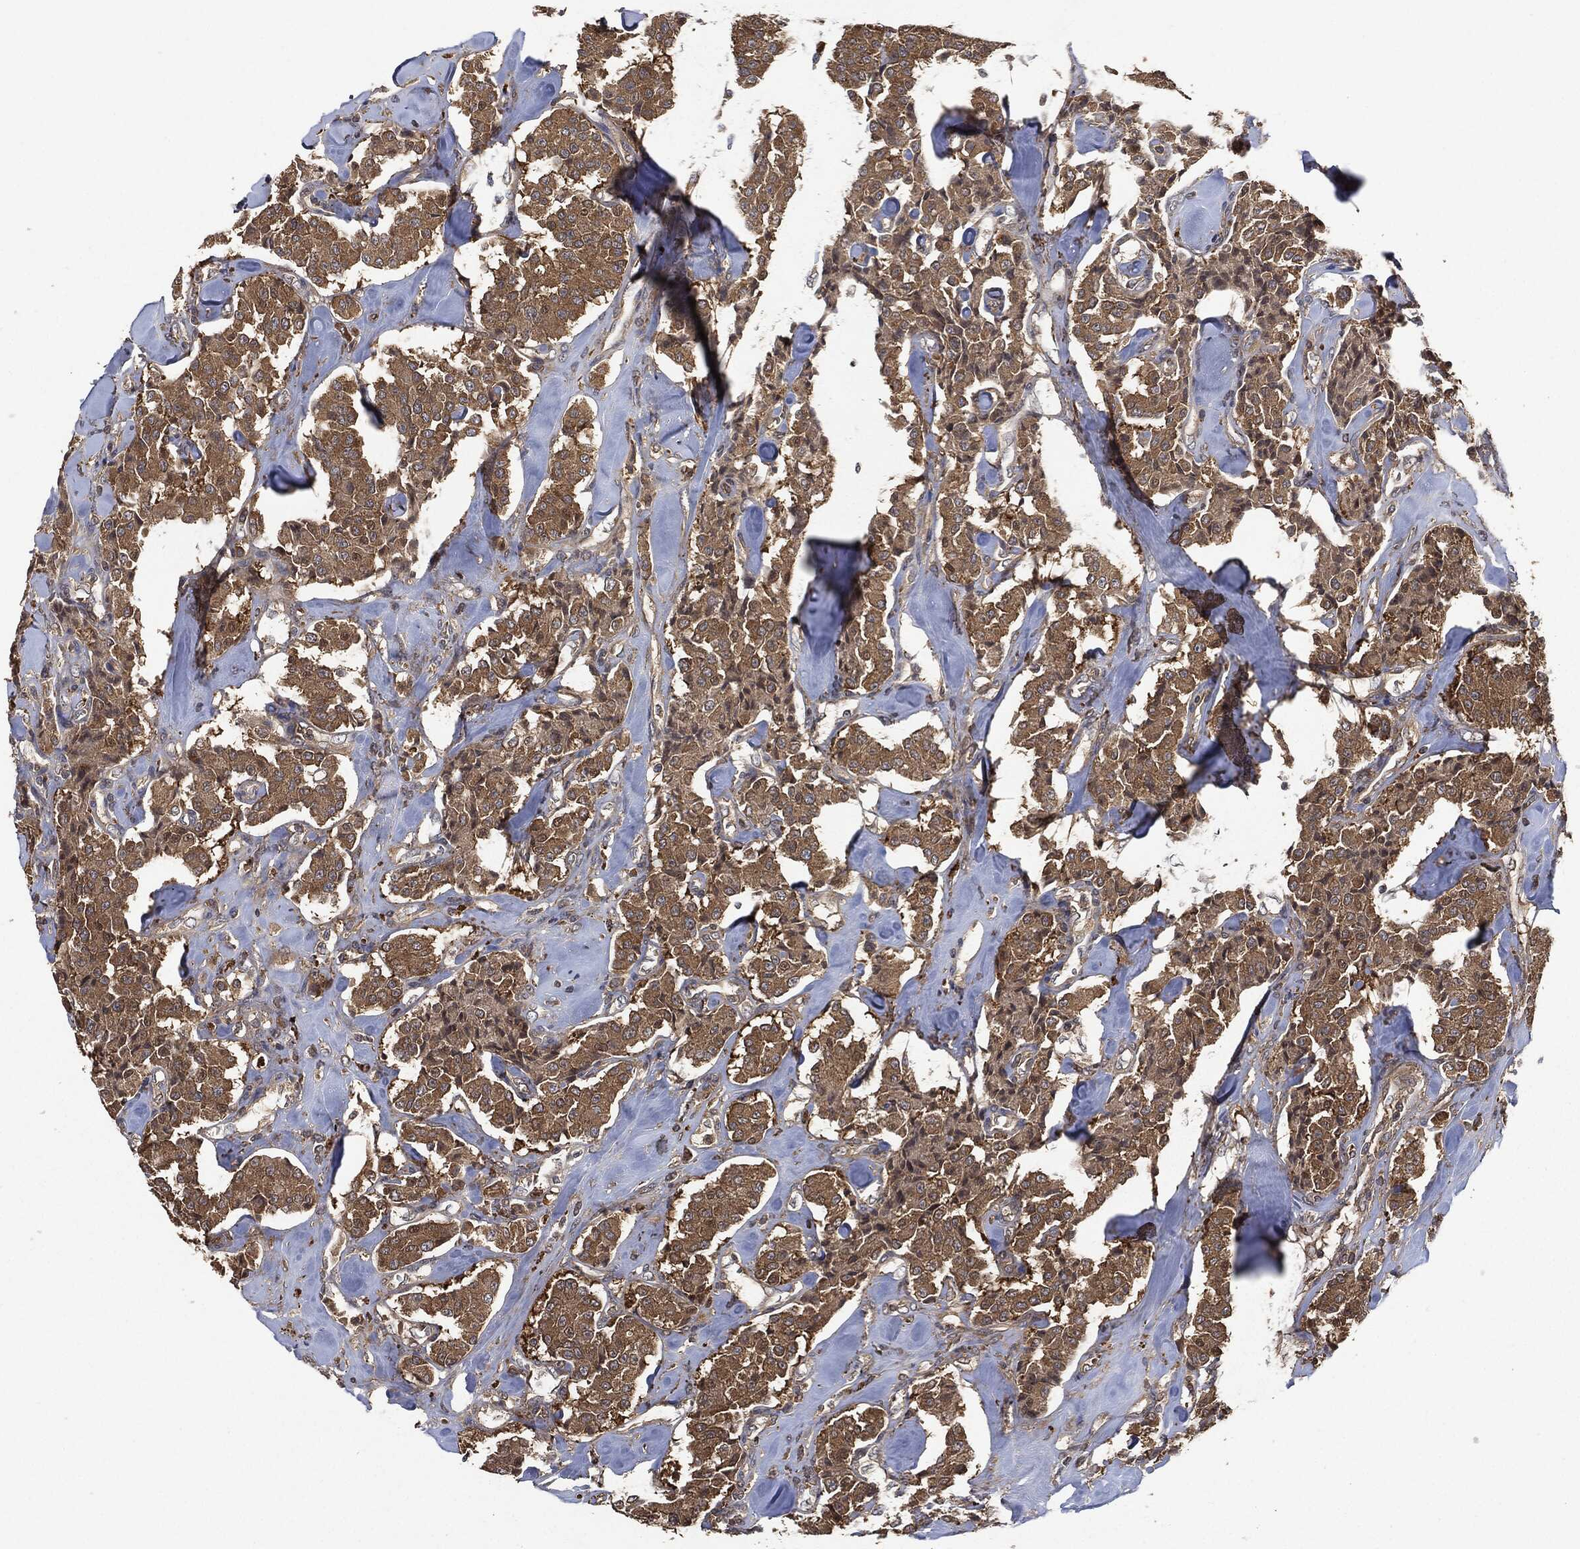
{"staining": {"intensity": "moderate", "quantity": ">75%", "location": "cytoplasmic/membranous"}, "tissue": "carcinoid", "cell_type": "Tumor cells", "image_type": "cancer", "snomed": [{"axis": "morphology", "description": "Carcinoid, malignant, NOS"}, {"axis": "topography", "description": "Pancreas"}], "caption": "Carcinoid stained with DAB immunohistochemistry (IHC) displays medium levels of moderate cytoplasmic/membranous expression in about >75% of tumor cells. The staining was performed using DAB (3,3'-diaminobenzidine) to visualize the protein expression in brown, while the nuclei were stained in blue with hematoxylin (Magnification: 20x).", "gene": "BRAF", "patient": {"sex": "male", "age": 41}}